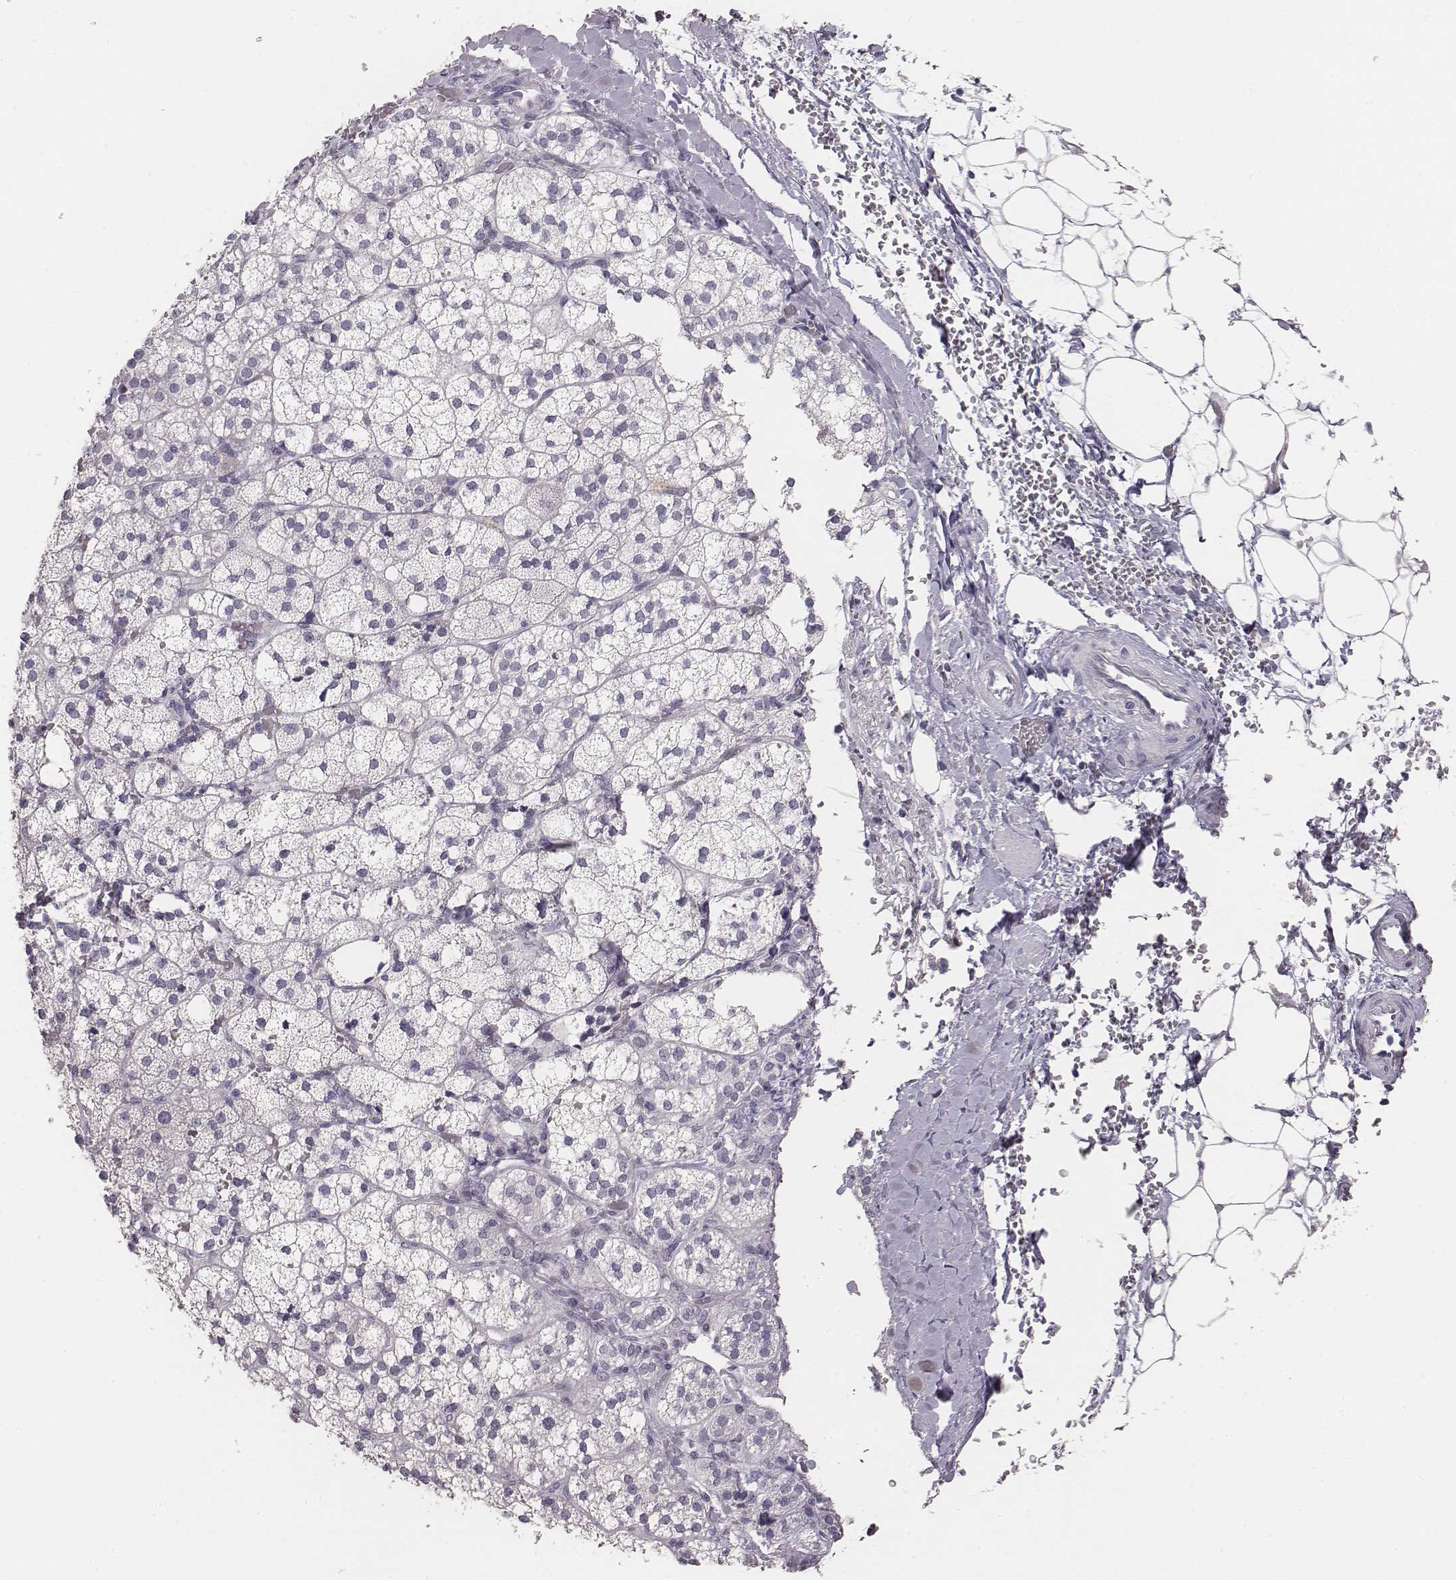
{"staining": {"intensity": "negative", "quantity": "none", "location": "none"}, "tissue": "adrenal gland", "cell_type": "Glandular cells", "image_type": "normal", "snomed": [{"axis": "morphology", "description": "Normal tissue, NOS"}, {"axis": "topography", "description": "Adrenal gland"}], "caption": "The immunohistochemistry (IHC) micrograph has no significant expression in glandular cells of adrenal gland. (DAB immunohistochemistry with hematoxylin counter stain).", "gene": "MYH6", "patient": {"sex": "male", "age": 53}}